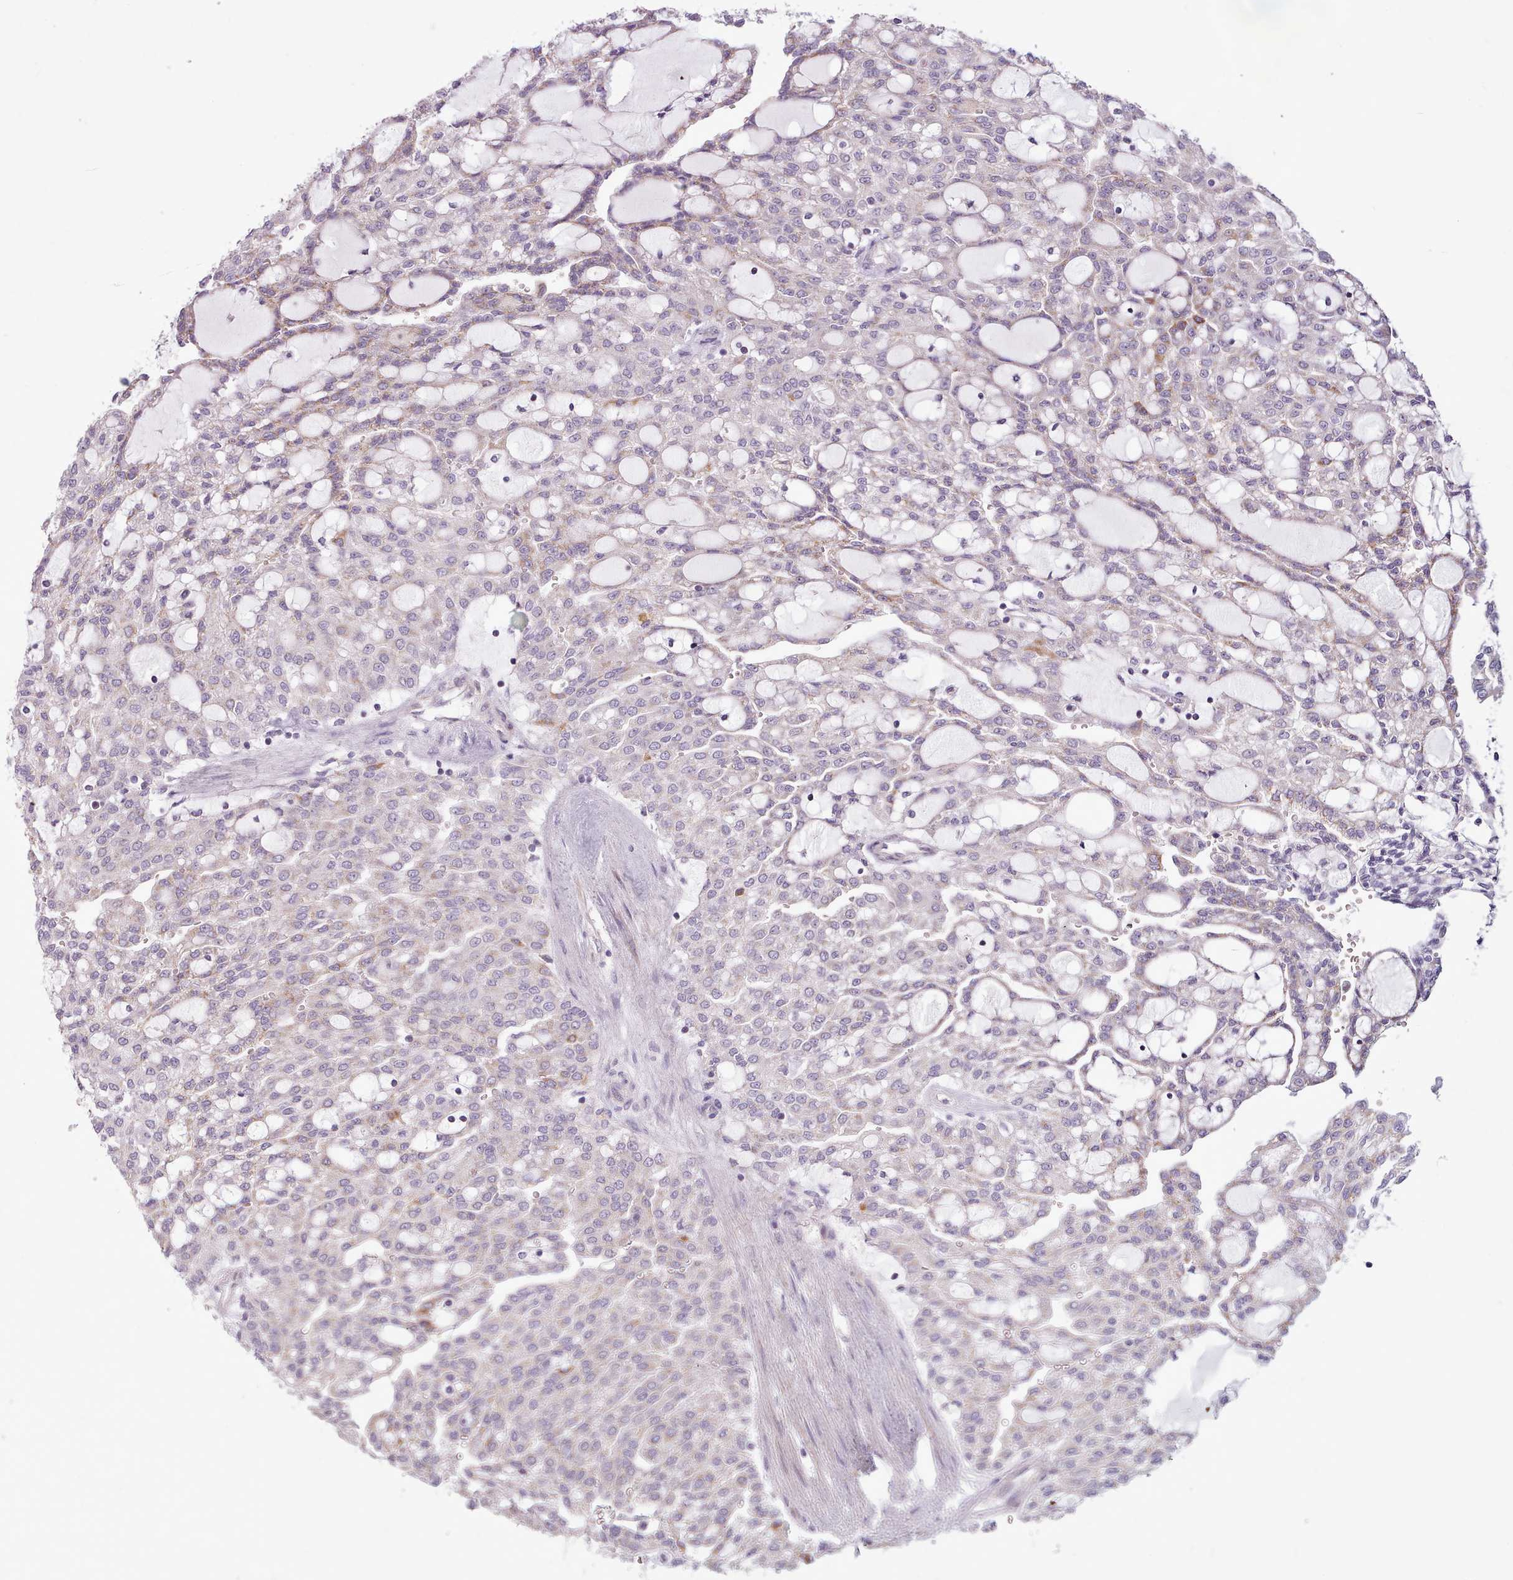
{"staining": {"intensity": "negative", "quantity": "none", "location": "none"}, "tissue": "renal cancer", "cell_type": "Tumor cells", "image_type": "cancer", "snomed": [{"axis": "morphology", "description": "Adenocarcinoma, NOS"}, {"axis": "topography", "description": "Kidney"}], "caption": "Immunohistochemical staining of human adenocarcinoma (renal) exhibits no significant expression in tumor cells. (DAB IHC visualized using brightfield microscopy, high magnification).", "gene": "AVL9", "patient": {"sex": "male", "age": 63}}